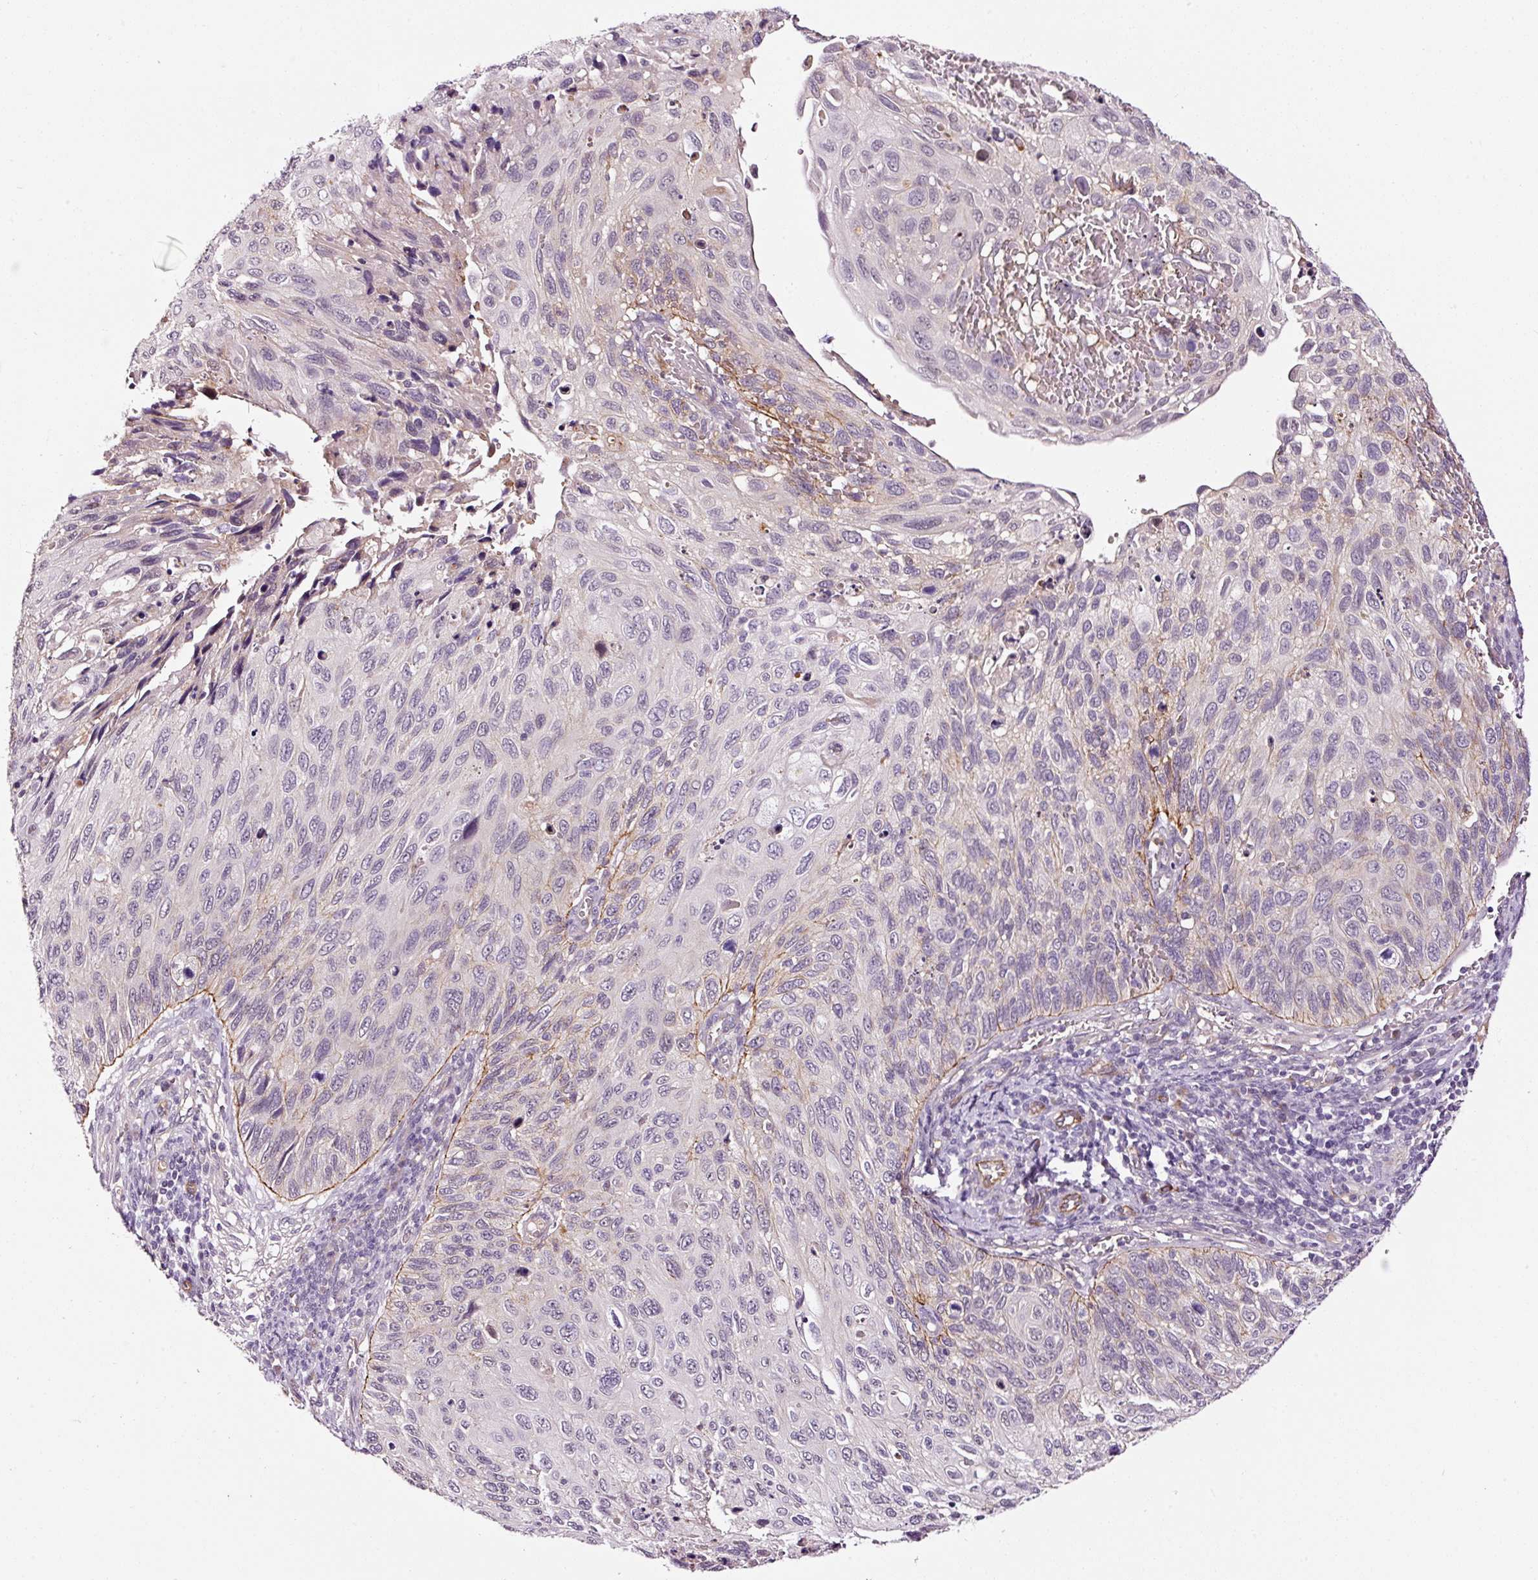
{"staining": {"intensity": "moderate", "quantity": "<25%", "location": "cytoplasmic/membranous"}, "tissue": "cervical cancer", "cell_type": "Tumor cells", "image_type": "cancer", "snomed": [{"axis": "morphology", "description": "Squamous cell carcinoma, NOS"}, {"axis": "topography", "description": "Cervix"}], "caption": "Tumor cells reveal moderate cytoplasmic/membranous expression in approximately <25% of cells in cervical cancer.", "gene": "ABCB4", "patient": {"sex": "female", "age": 70}}